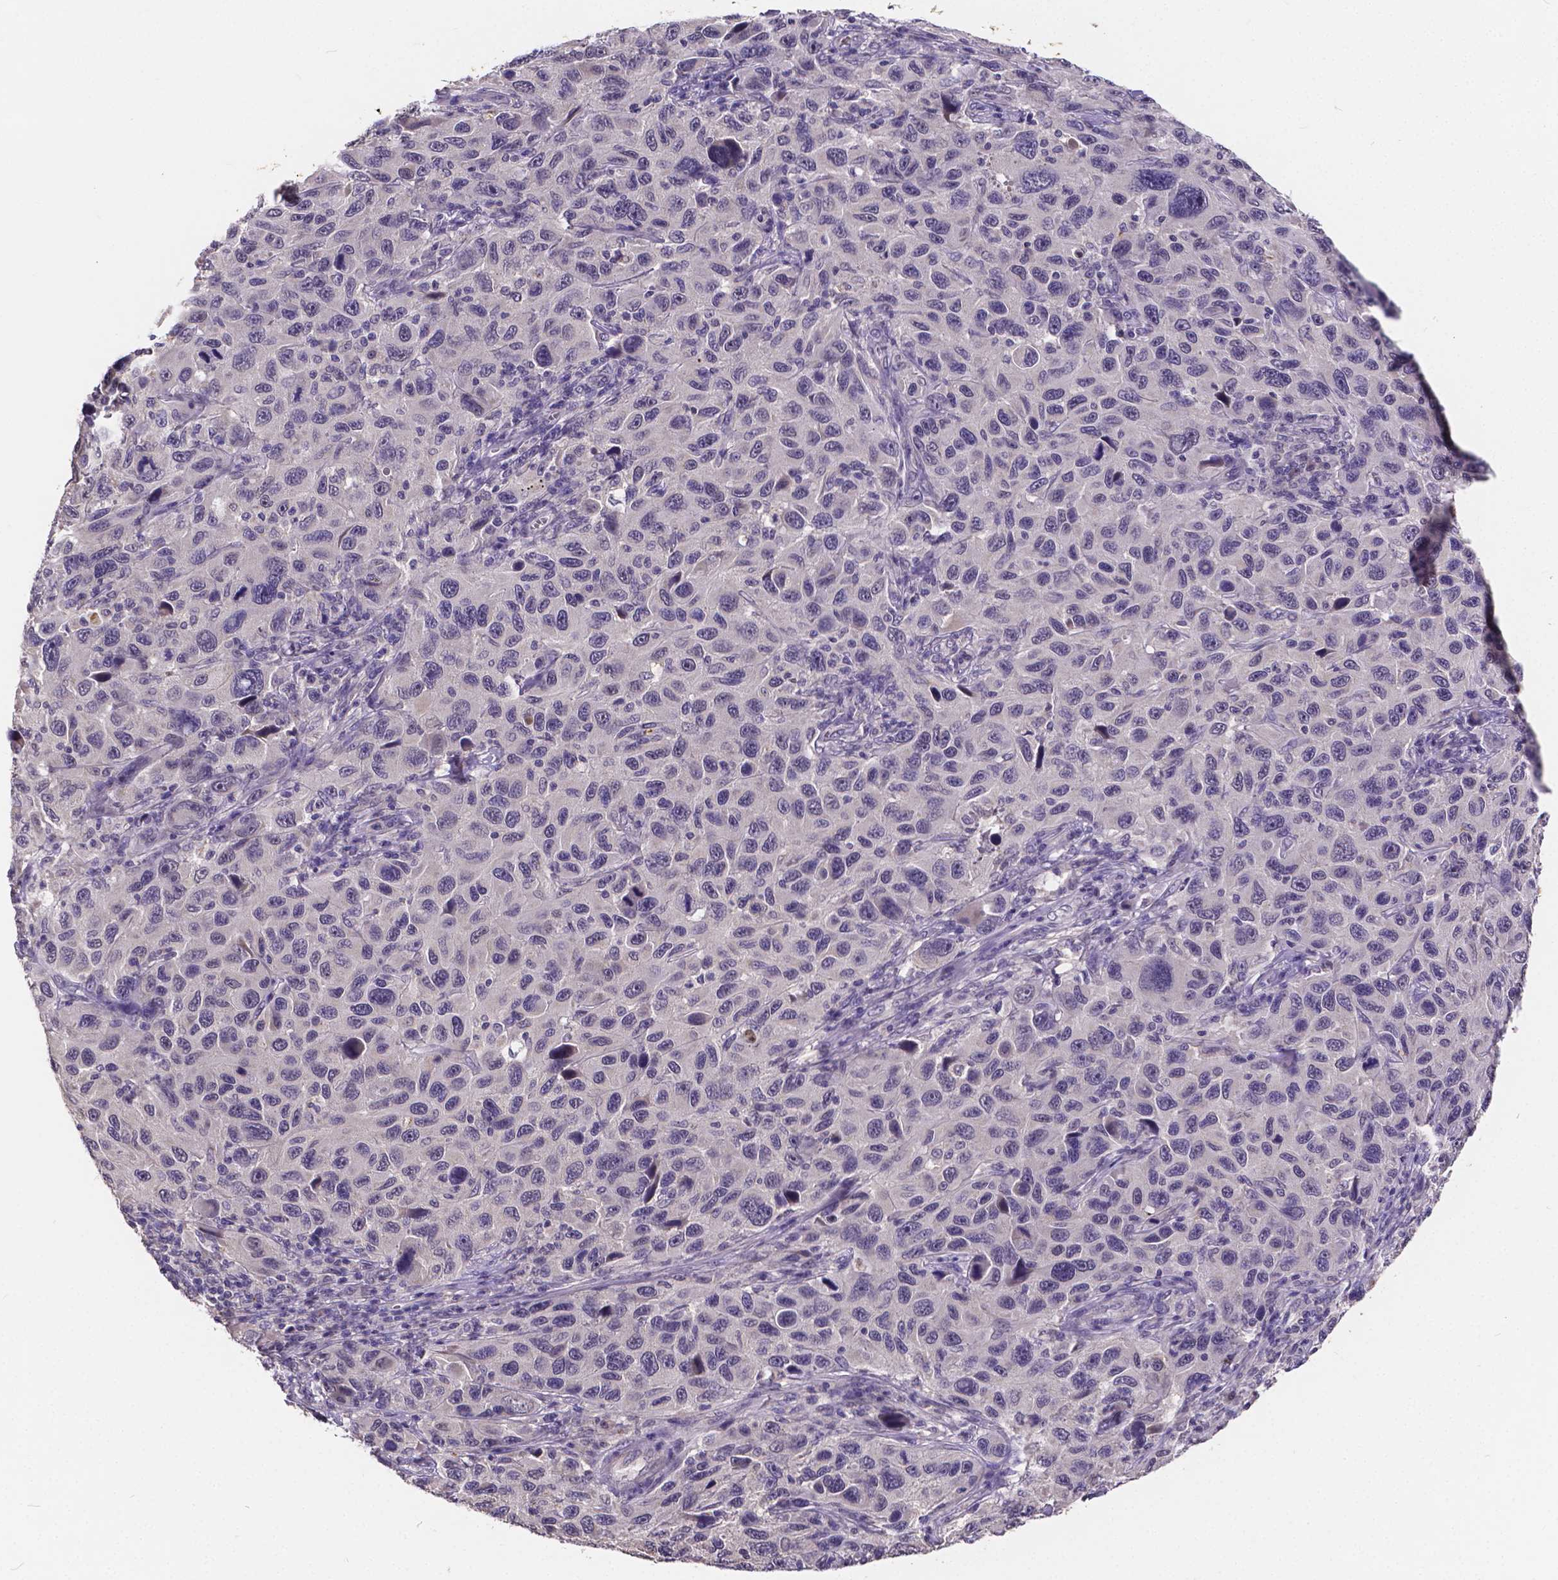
{"staining": {"intensity": "negative", "quantity": "none", "location": "none"}, "tissue": "melanoma", "cell_type": "Tumor cells", "image_type": "cancer", "snomed": [{"axis": "morphology", "description": "Malignant melanoma, NOS"}, {"axis": "topography", "description": "Skin"}], "caption": "High magnification brightfield microscopy of malignant melanoma stained with DAB (brown) and counterstained with hematoxylin (blue): tumor cells show no significant staining.", "gene": "CTNNA2", "patient": {"sex": "male", "age": 53}}